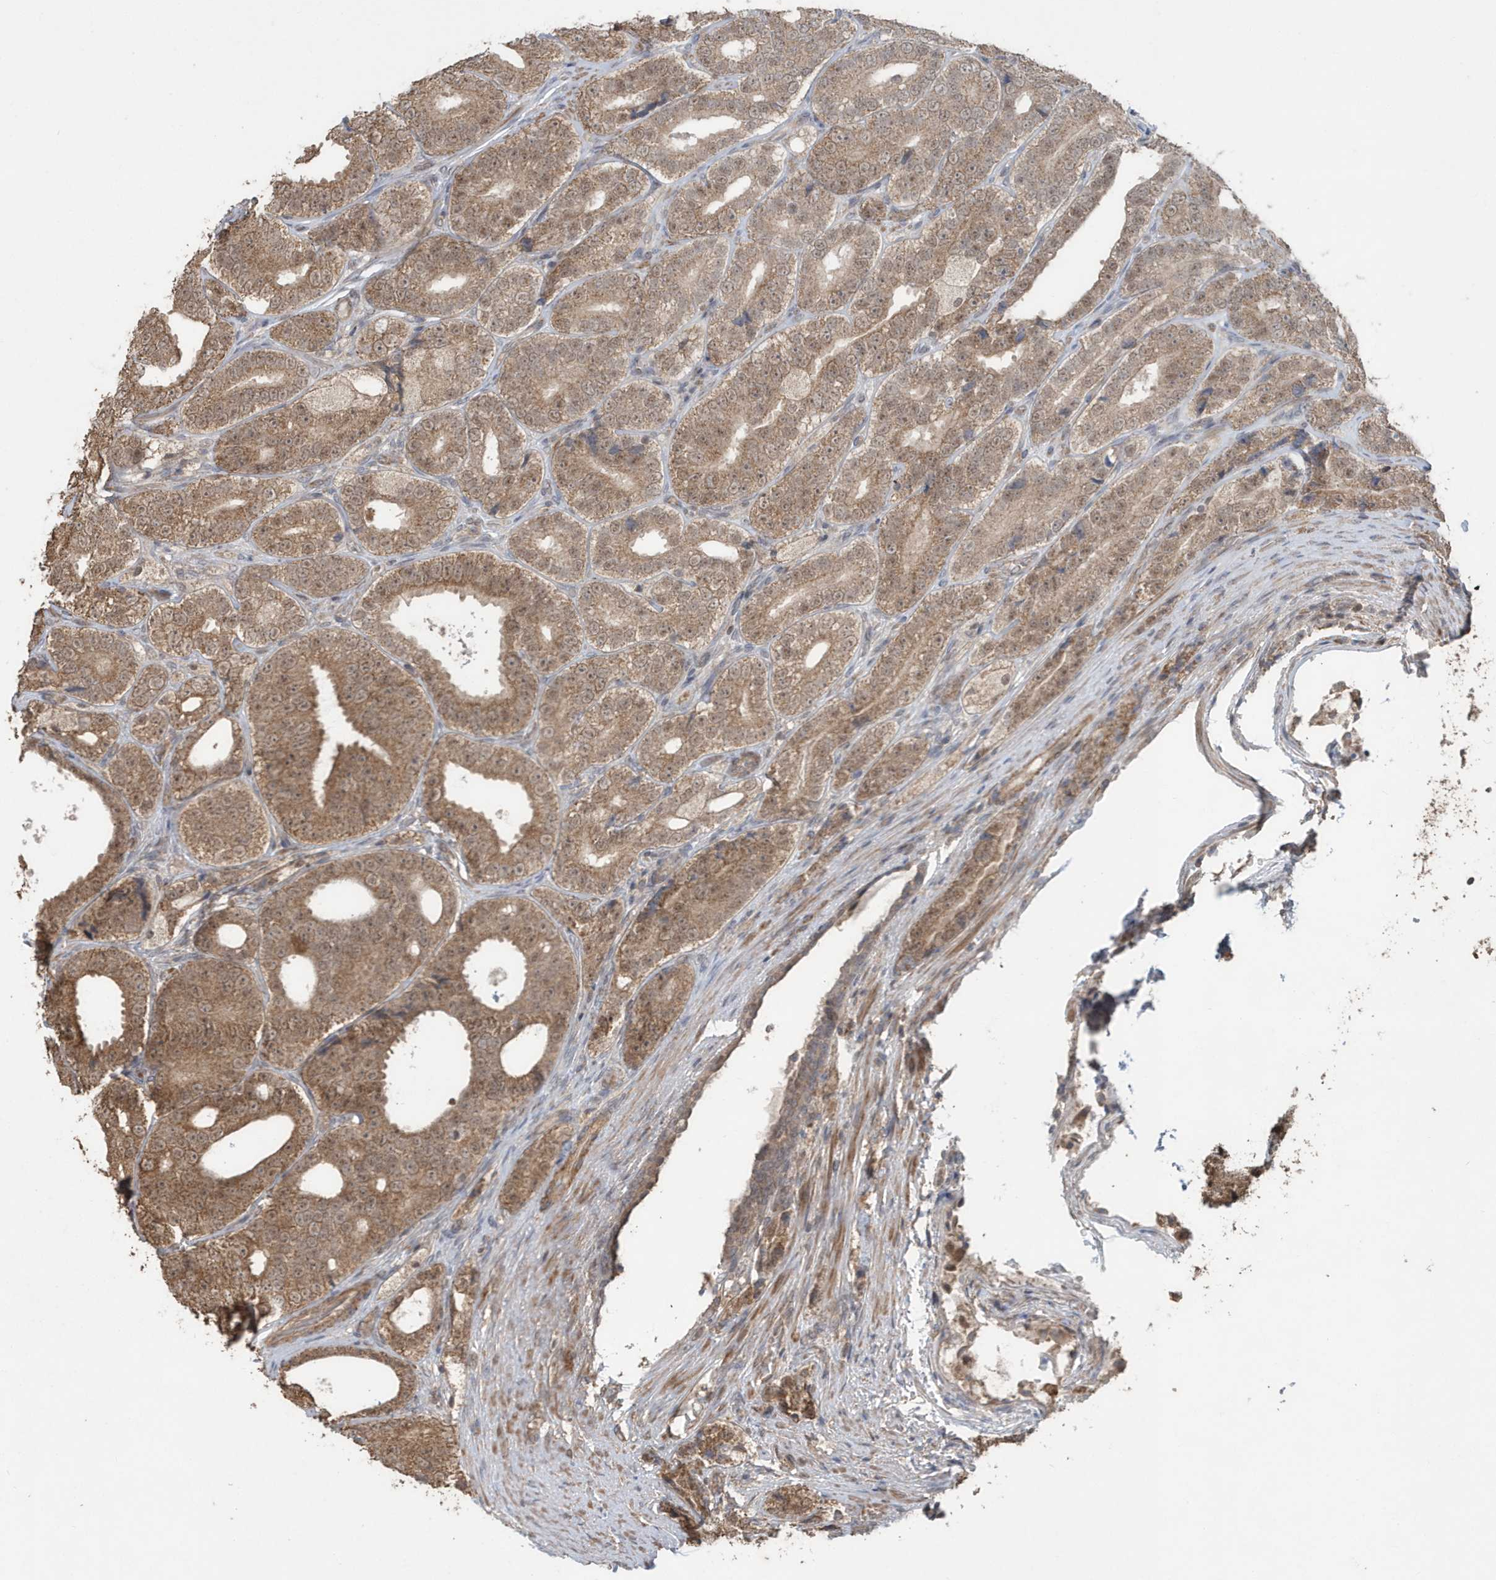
{"staining": {"intensity": "moderate", "quantity": ">75%", "location": "cytoplasmic/membranous,nuclear"}, "tissue": "prostate cancer", "cell_type": "Tumor cells", "image_type": "cancer", "snomed": [{"axis": "morphology", "description": "Adenocarcinoma, High grade"}, {"axis": "topography", "description": "Prostate"}], "caption": "Brown immunohistochemical staining in human prostate cancer demonstrates moderate cytoplasmic/membranous and nuclear positivity in approximately >75% of tumor cells.", "gene": "PAXBP1", "patient": {"sex": "male", "age": 56}}